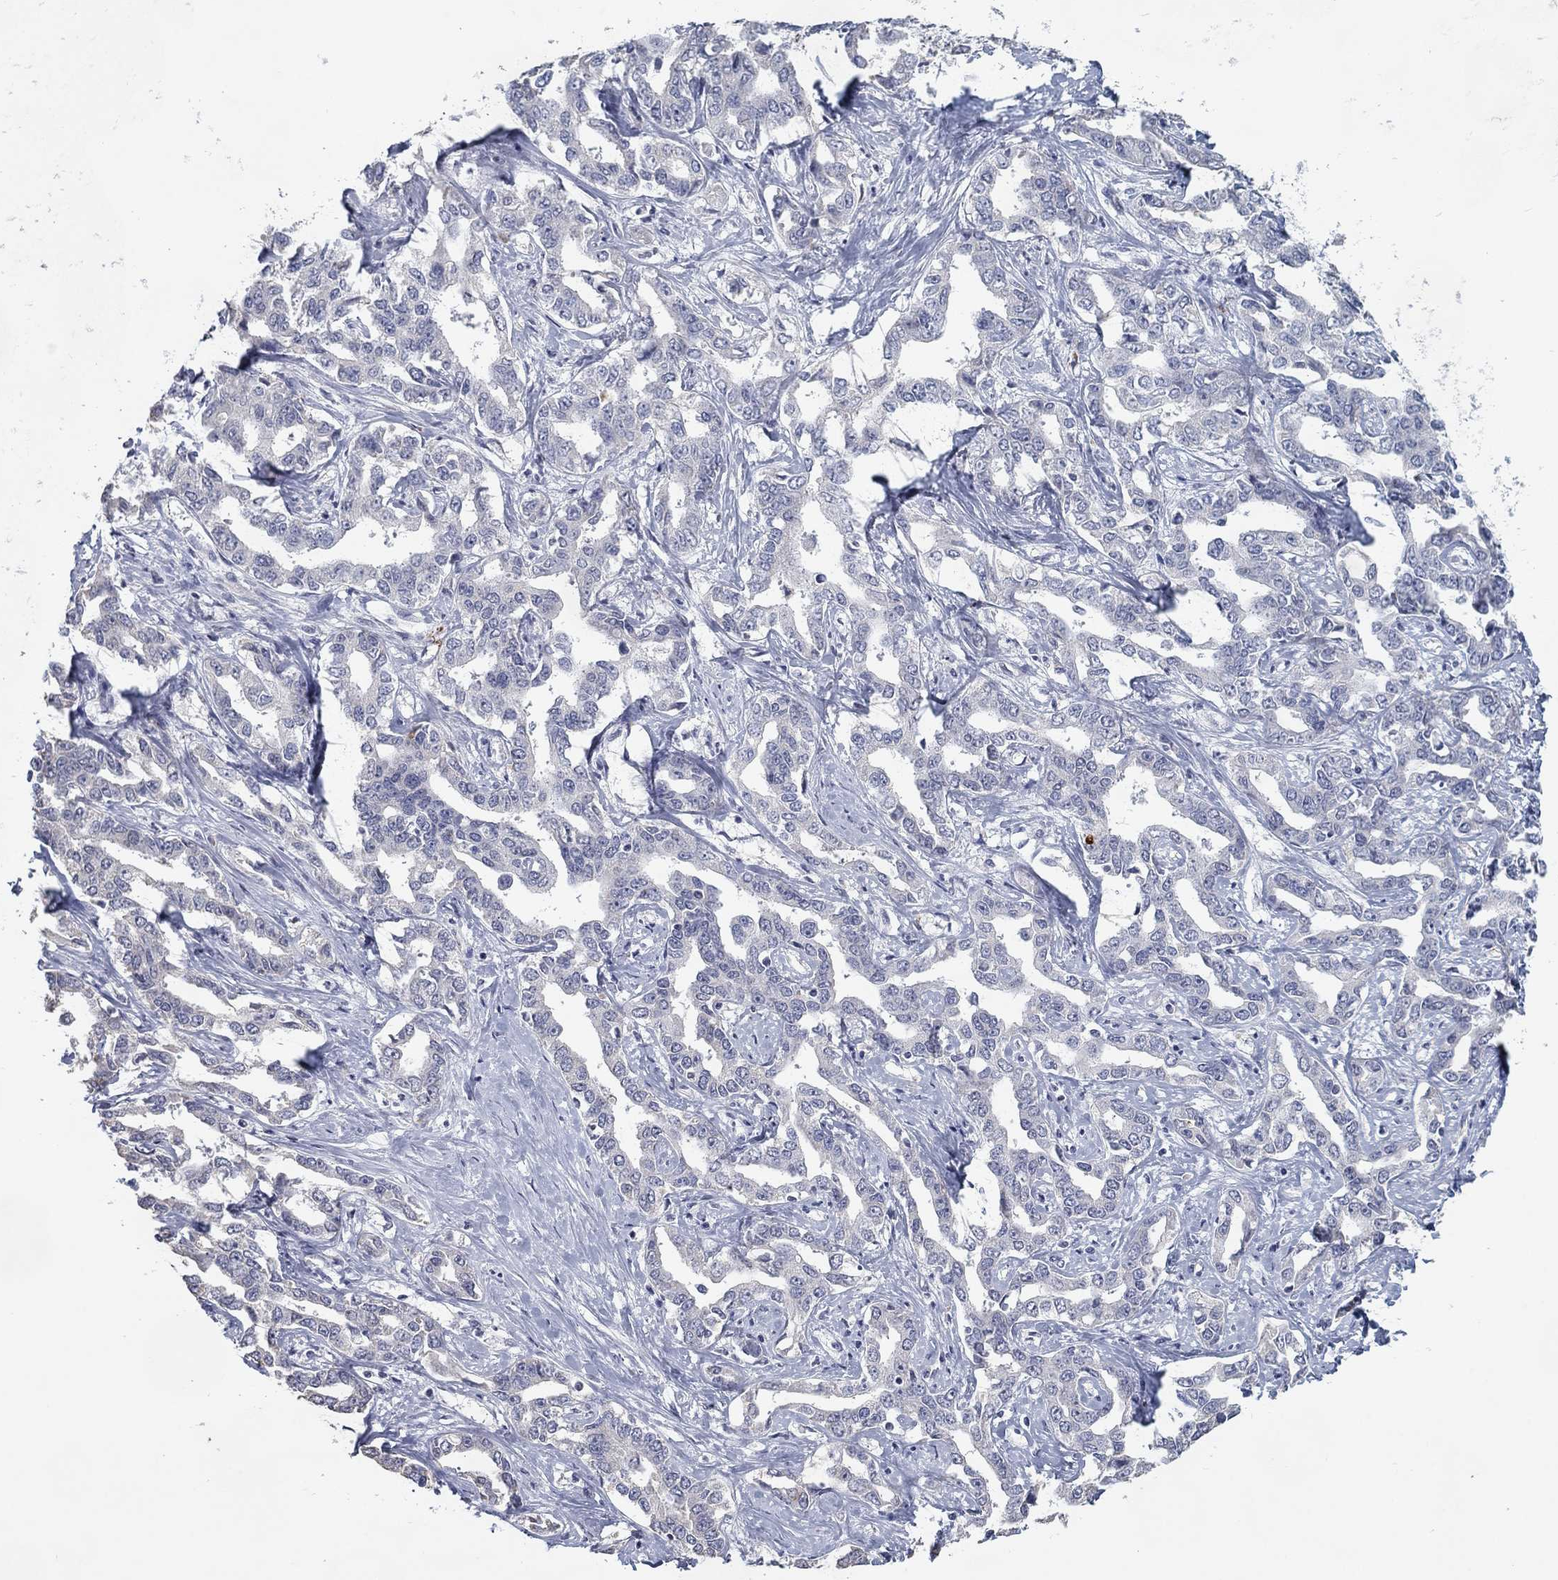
{"staining": {"intensity": "negative", "quantity": "none", "location": "none"}, "tissue": "liver cancer", "cell_type": "Tumor cells", "image_type": "cancer", "snomed": [{"axis": "morphology", "description": "Cholangiocarcinoma"}, {"axis": "topography", "description": "Liver"}], "caption": "Human liver cancer stained for a protein using immunohistochemistry demonstrates no staining in tumor cells.", "gene": "MTSS2", "patient": {"sex": "male", "age": 59}}